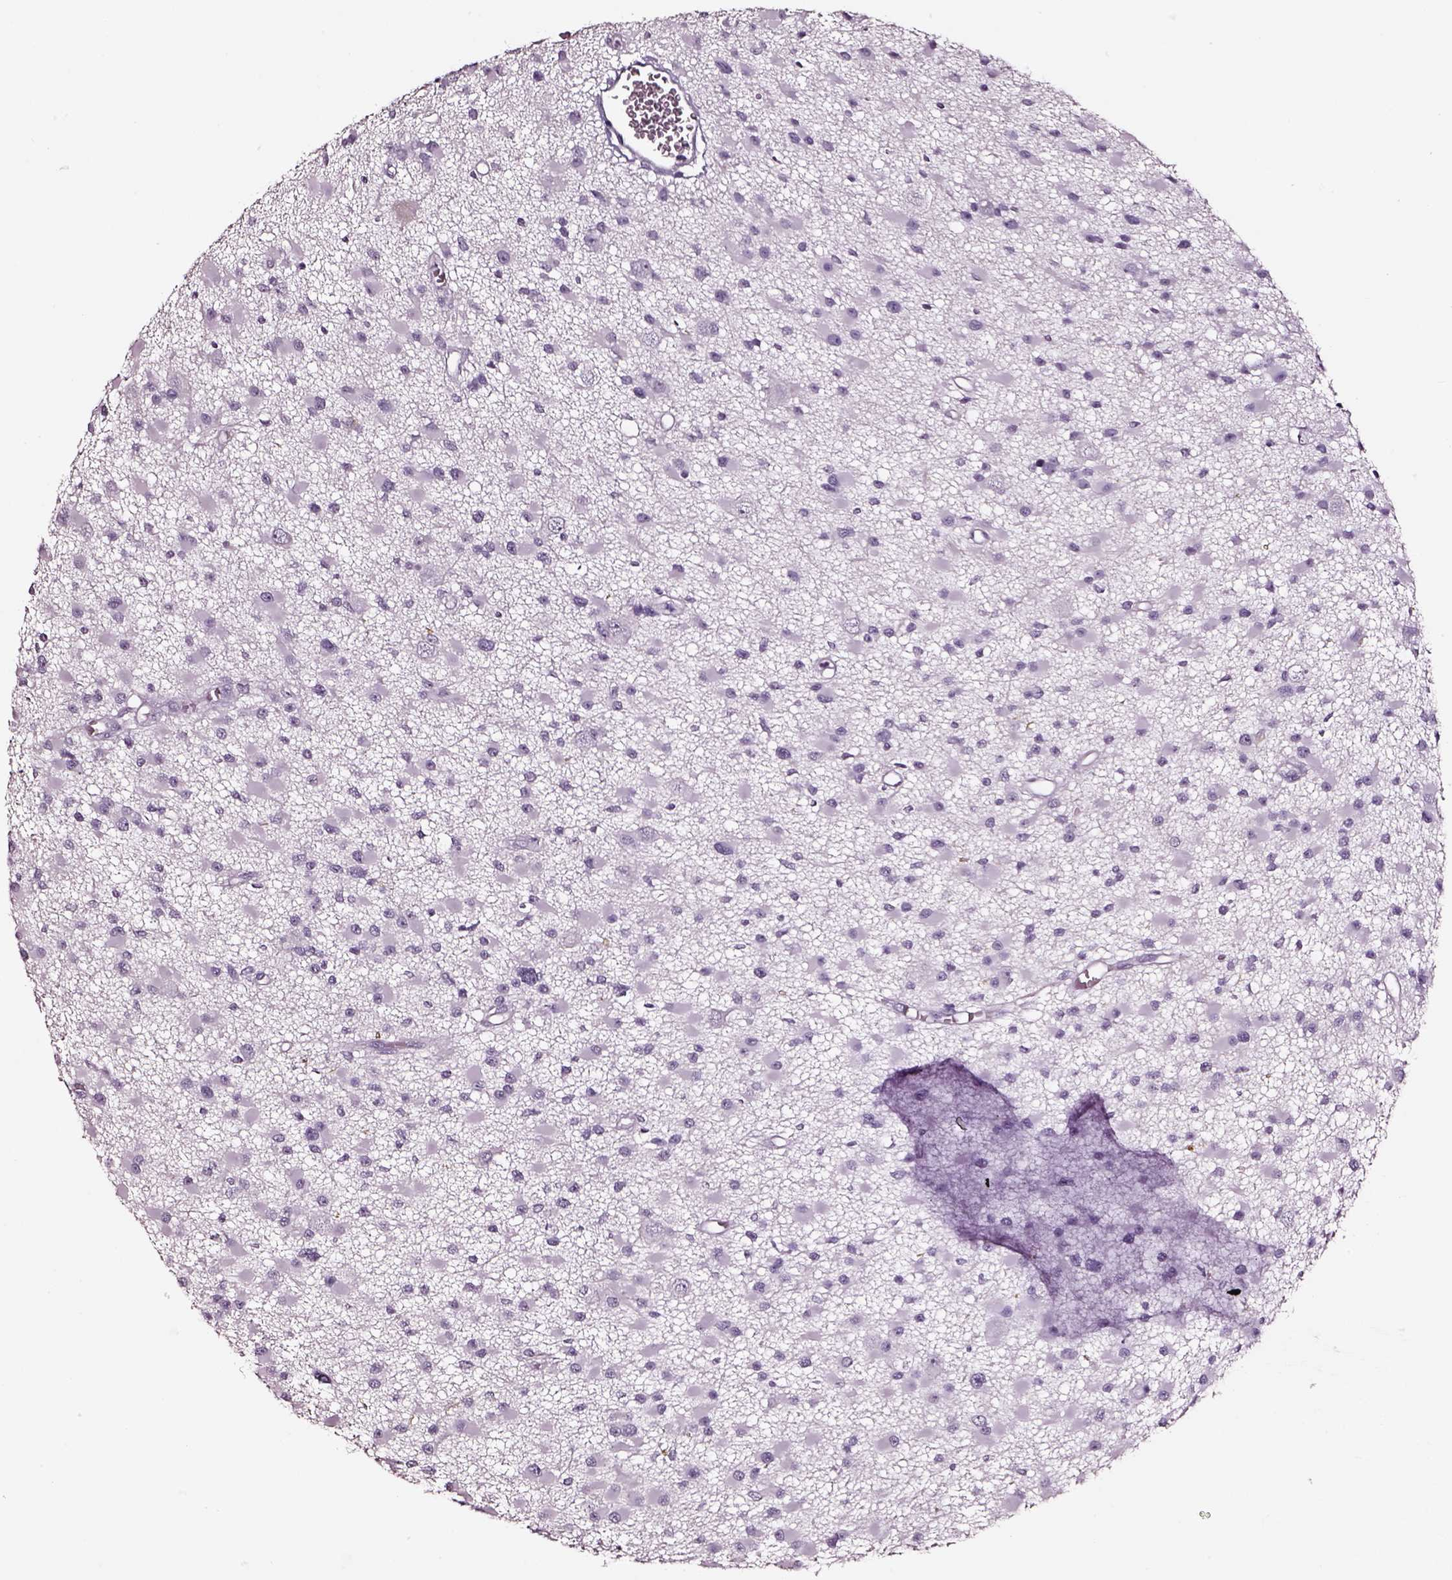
{"staining": {"intensity": "negative", "quantity": "none", "location": "none"}, "tissue": "glioma", "cell_type": "Tumor cells", "image_type": "cancer", "snomed": [{"axis": "morphology", "description": "Glioma, malignant, High grade"}, {"axis": "topography", "description": "Brain"}], "caption": "Malignant glioma (high-grade) stained for a protein using immunohistochemistry (IHC) exhibits no staining tumor cells.", "gene": "SMIM17", "patient": {"sex": "male", "age": 54}}